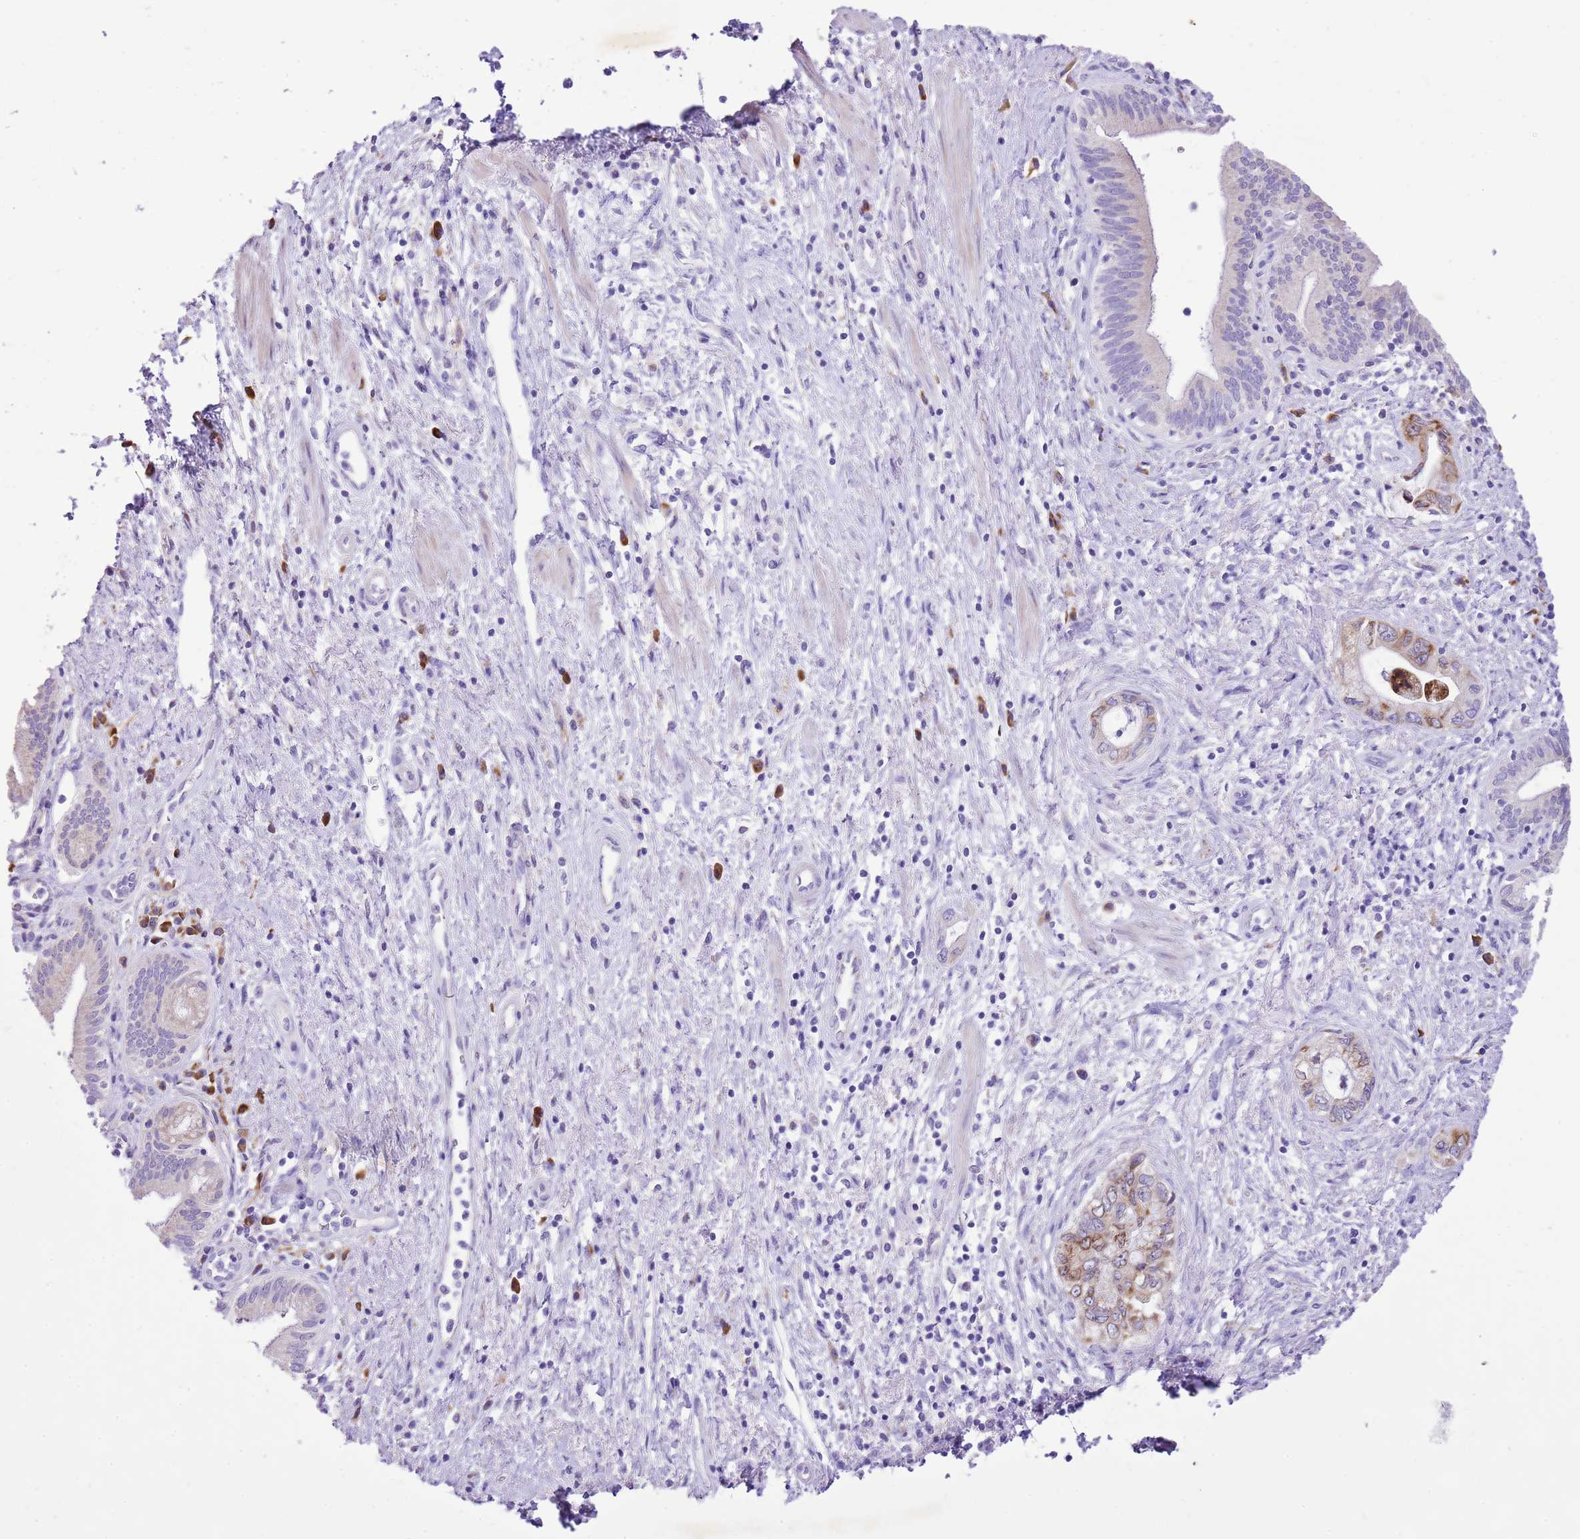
{"staining": {"intensity": "moderate", "quantity": "<25%", "location": "cytoplasmic/membranous"}, "tissue": "pancreatic cancer", "cell_type": "Tumor cells", "image_type": "cancer", "snomed": [{"axis": "morphology", "description": "Adenocarcinoma, NOS"}, {"axis": "topography", "description": "Pancreas"}], "caption": "This micrograph demonstrates pancreatic adenocarcinoma stained with immunohistochemistry (IHC) to label a protein in brown. The cytoplasmic/membranous of tumor cells show moderate positivity for the protein. Nuclei are counter-stained blue.", "gene": "AAR2", "patient": {"sex": "female", "age": 73}}